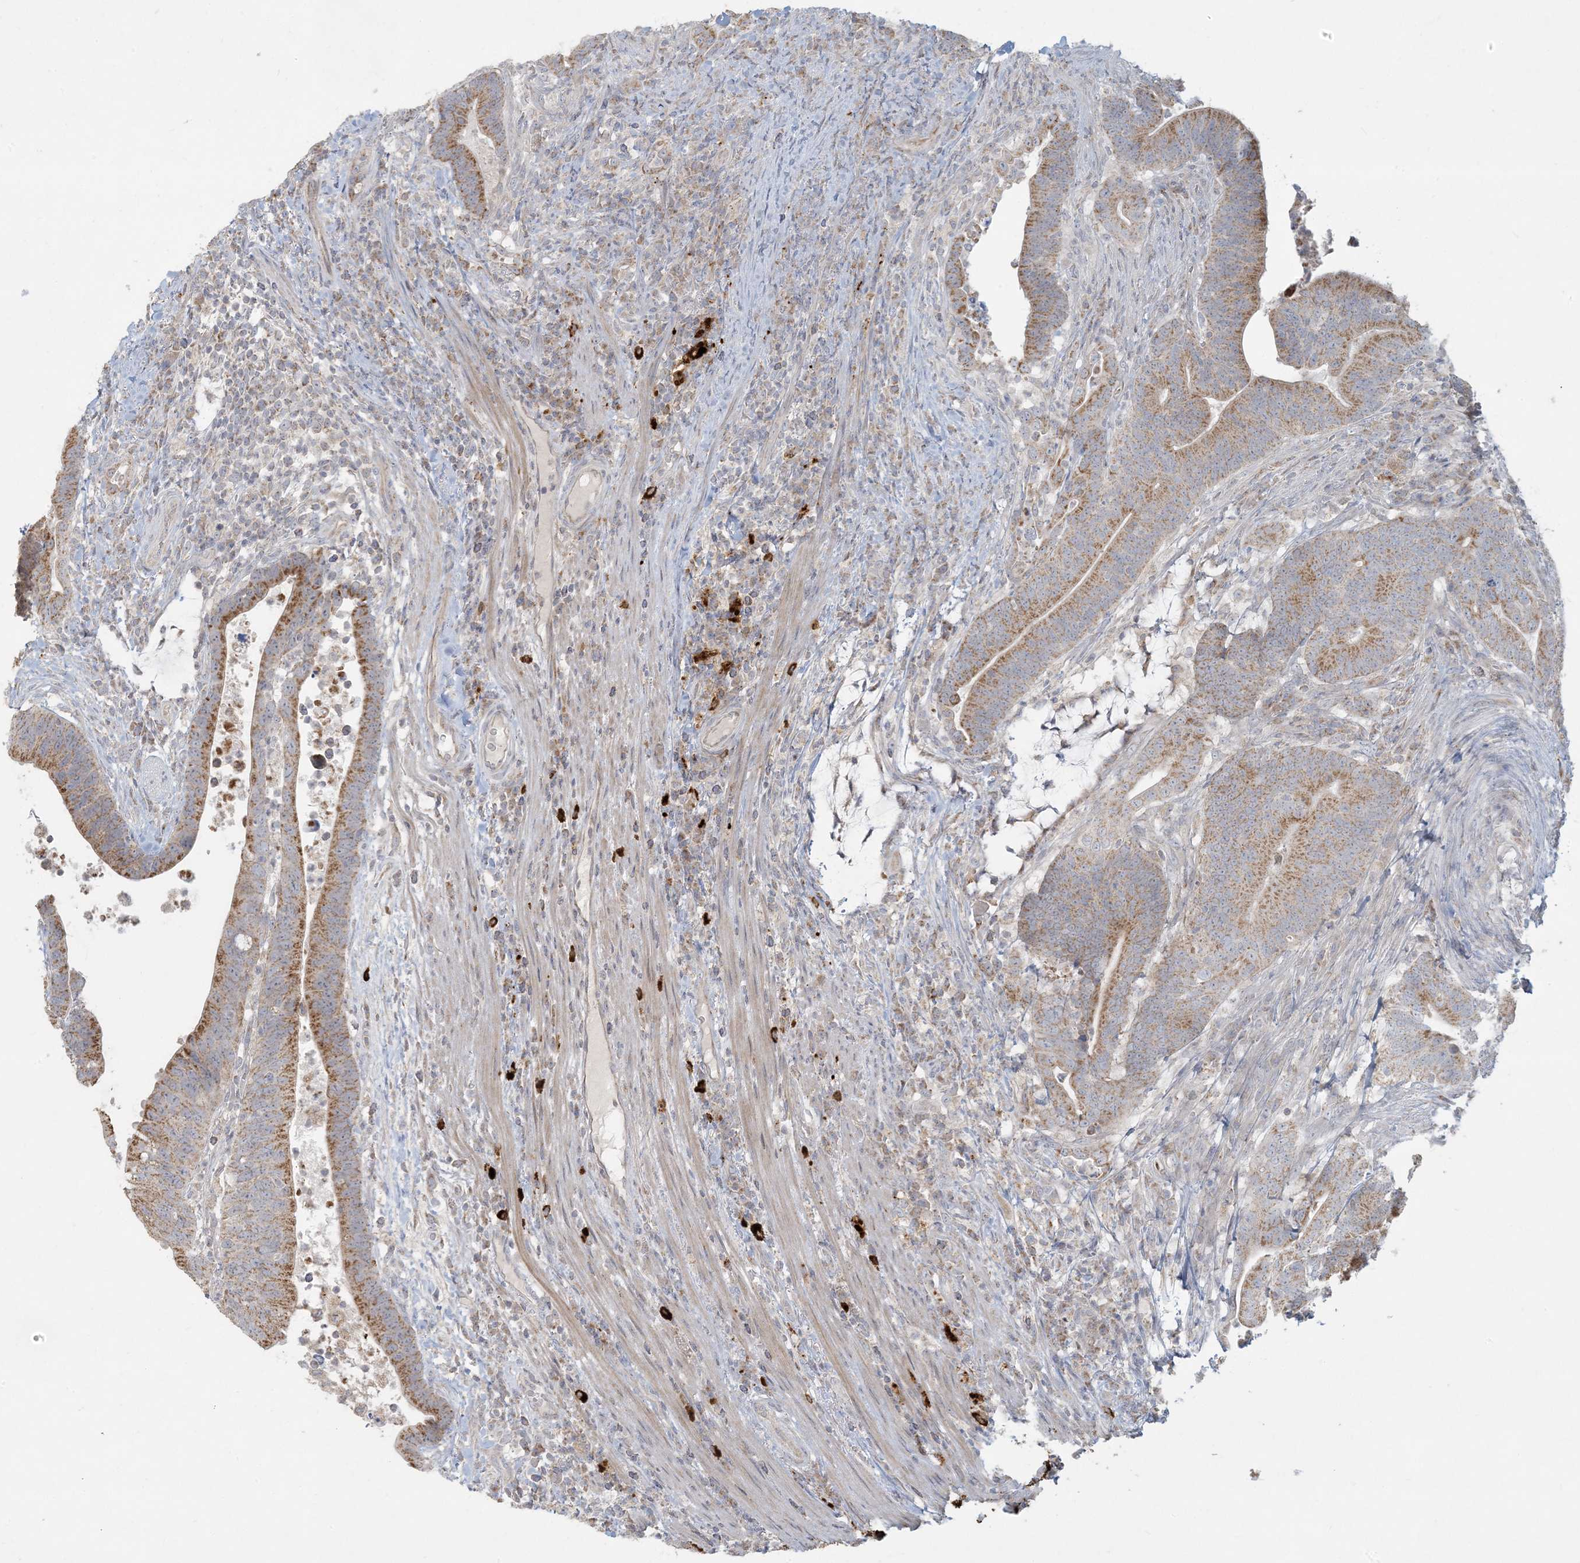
{"staining": {"intensity": "moderate", "quantity": ">75%", "location": "cytoplasmic/membranous"}, "tissue": "colorectal cancer", "cell_type": "Tumor cells", "image_type": "cancer", "snomed": [{"axis": "morphology", "description": "Adenocarcinoma, NOS"}, {"axis": "topography", "description": "Colon"}], "caption": "Human colorectal cancer stained with a protein marker shows moderate staining in tumor cells.", "gene": "MCAT", "patient": {"sex": "female", "age": 66}}